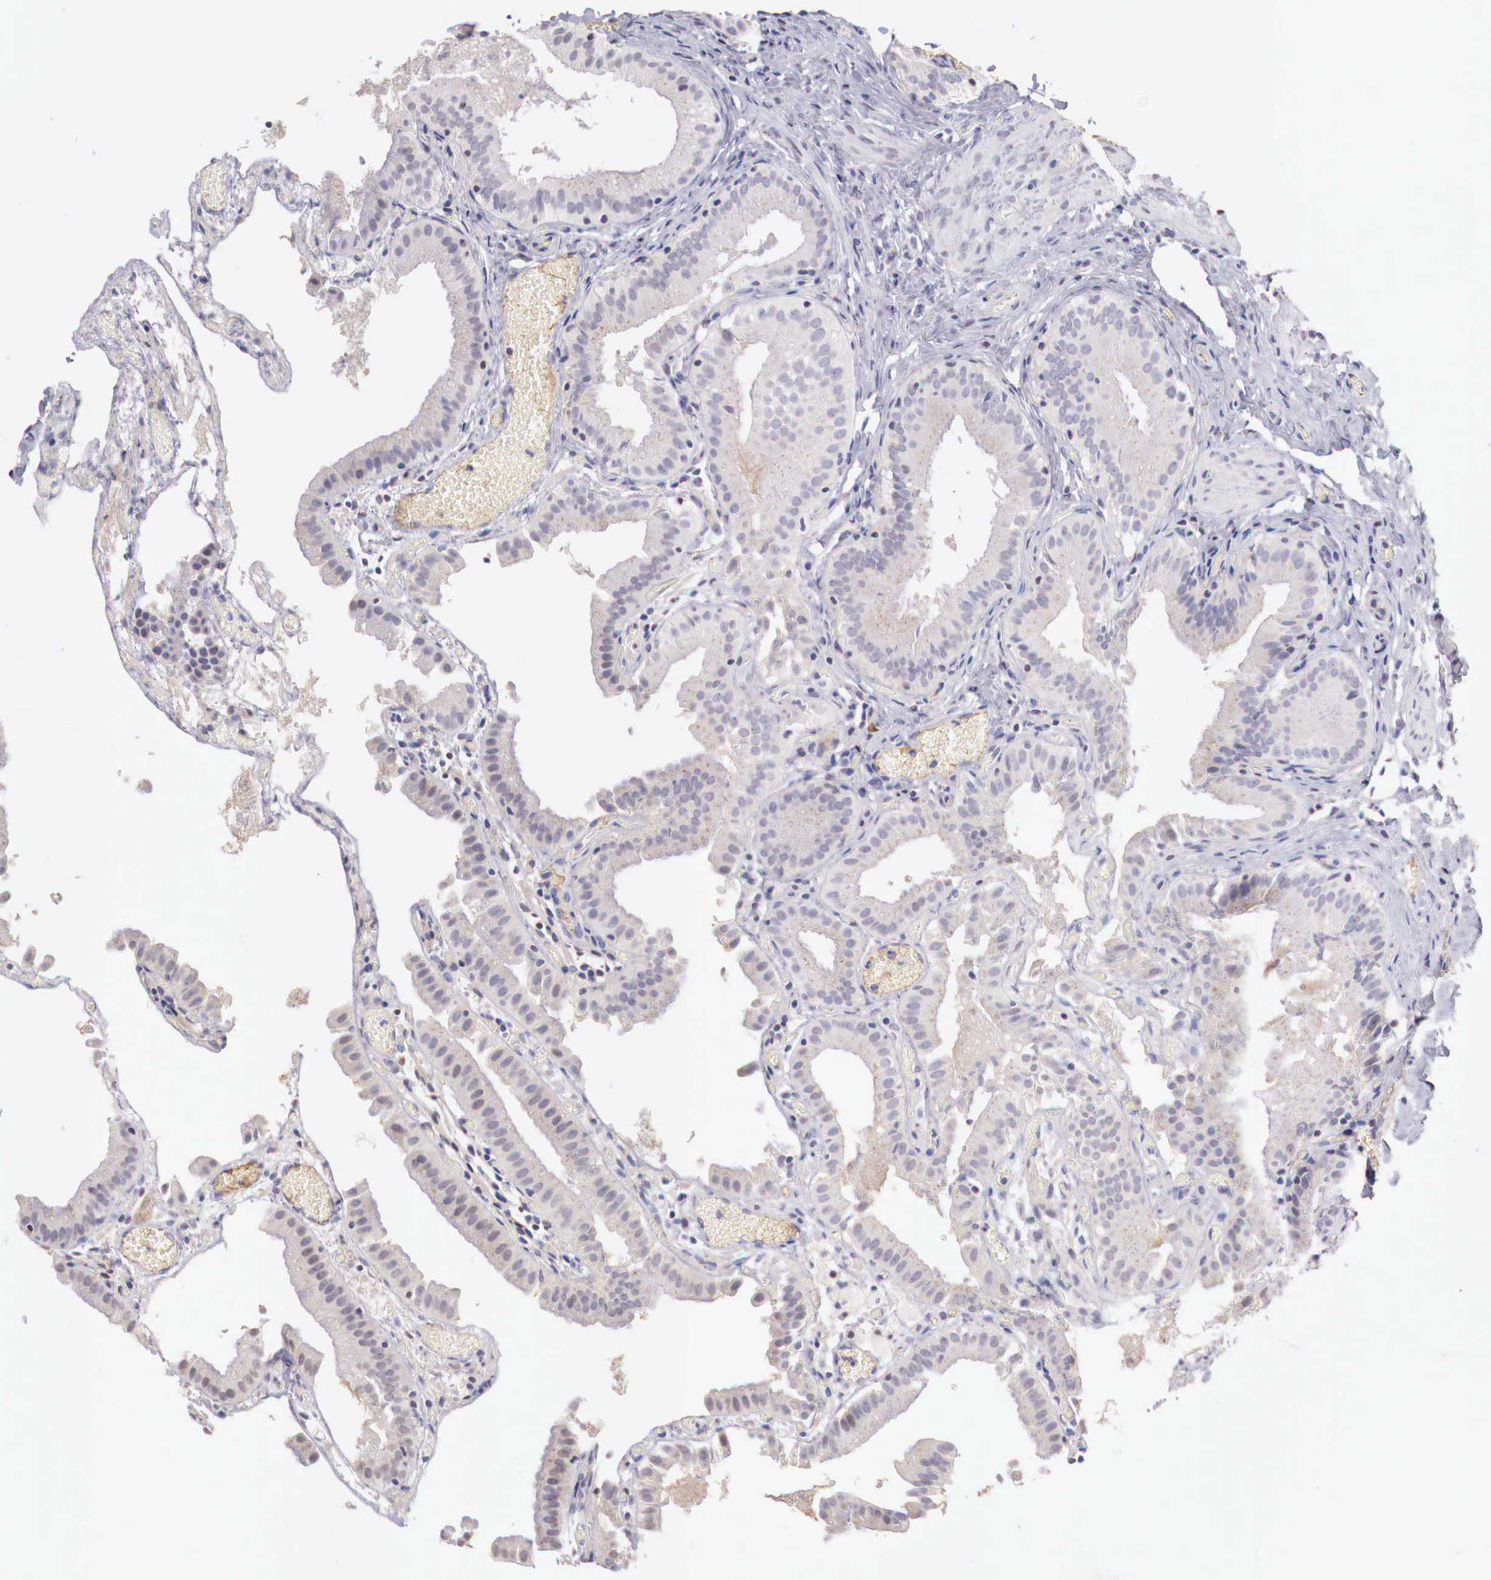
{"staining": {"intensity": "weak", "quantity": "<25%", "location": "cytoplasmic/membranous"}, "tissue": "gallbladder", "cell_type": "Glandular cells", "image_type": "normal", "snomed": [{"axis": "morphology", "description": "Normal tissue, NOS"}, {"axis": "topography", "description": "Gallbladder"}], "caption": "The histopathology image displays no significant positivity in glandular cells of gallbladder.", "gene": "XPNPEP2", "patient": {"sex": "female", "age": 44}}